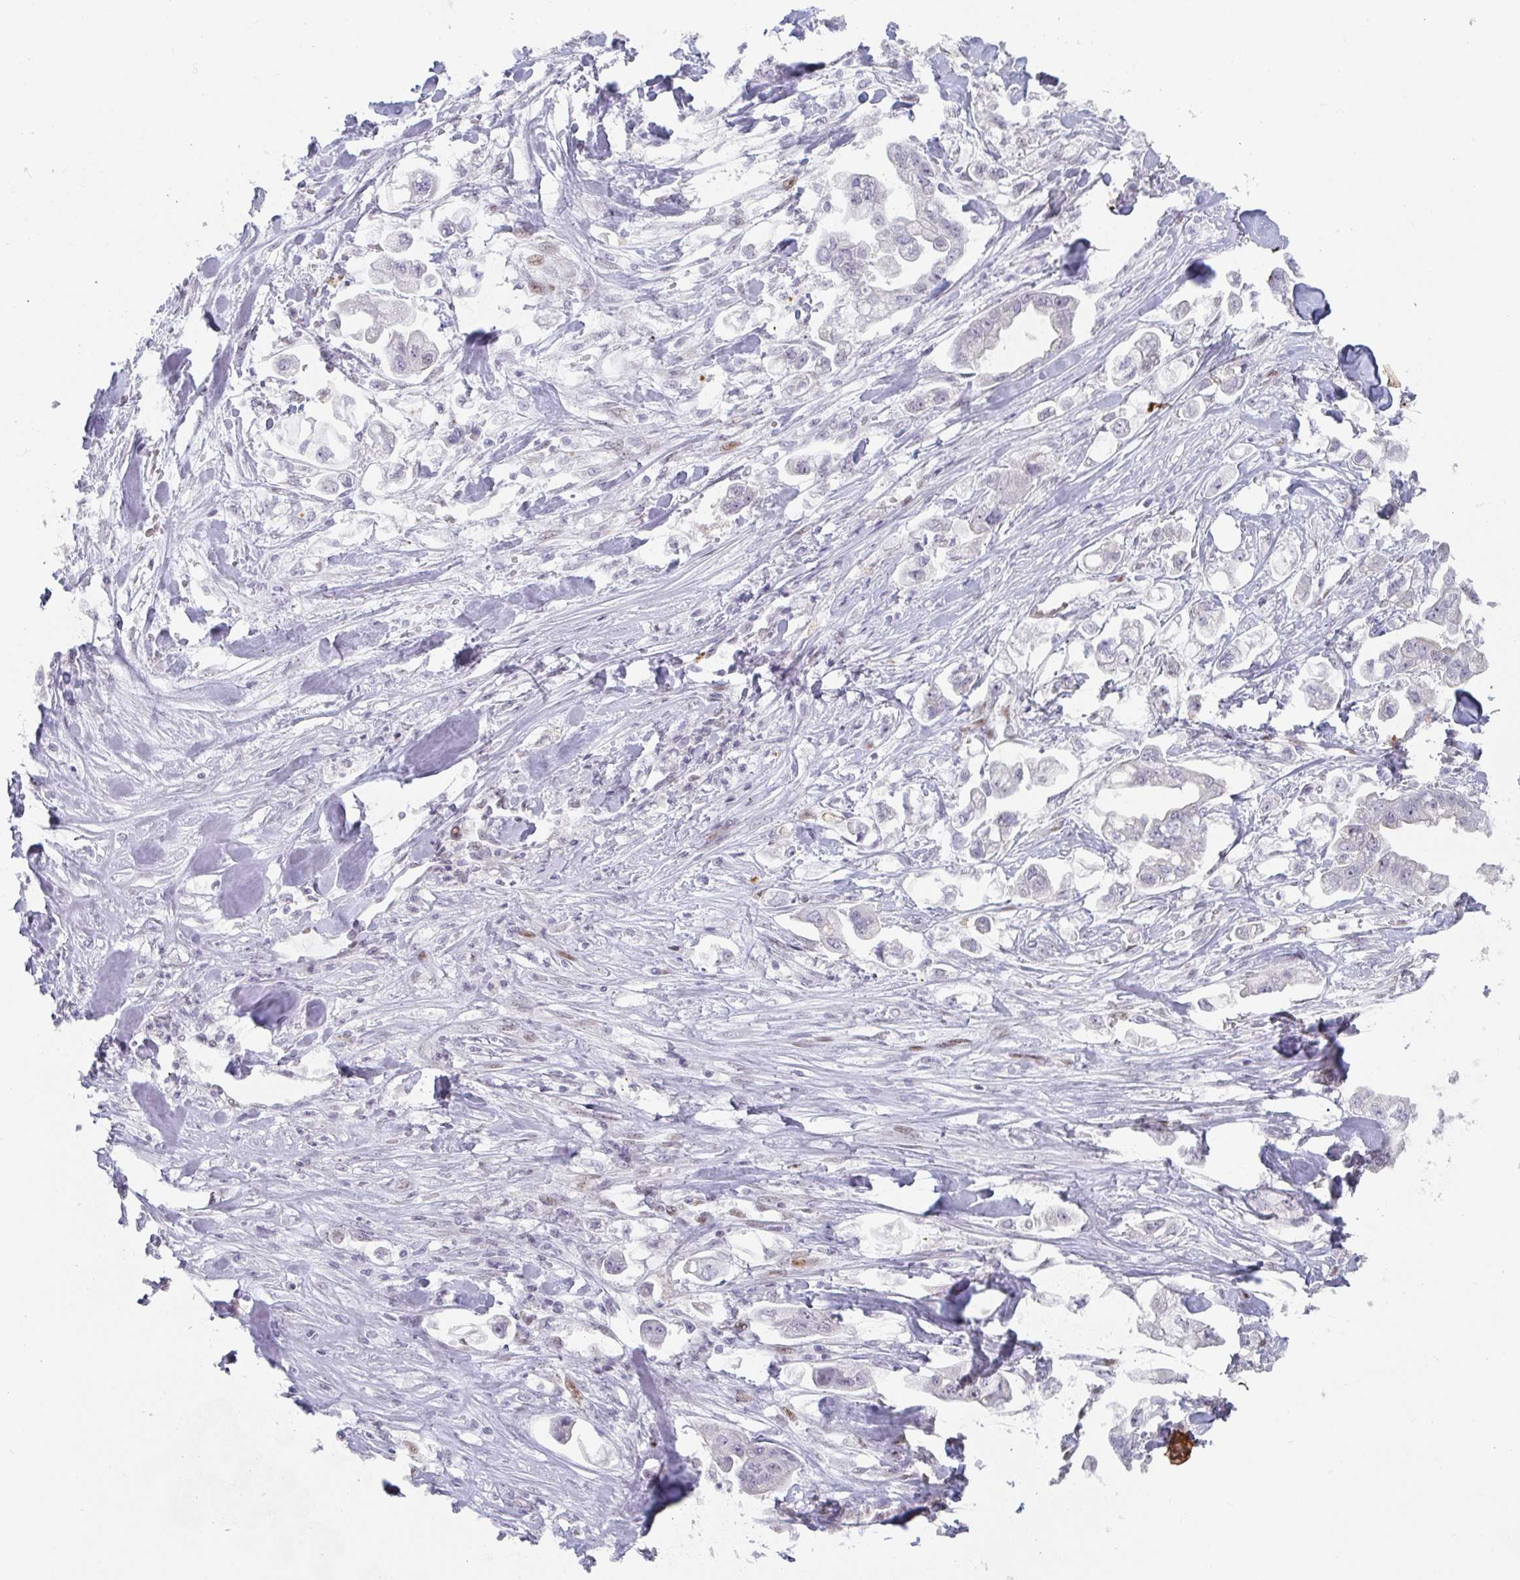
{"staining": {"intensity": "negative", "quantity": "none", "location": "none"}, "tissue": "stomach cancer", "cell_type": "Tumor cells", "image_type": "cancer", "snomed": [{"axis": "morphology", "description": "Adenocarcinoma, NOS"}, {"axis": "topography", "description": "Stomach"}], "caption": "Image shows no protein positivity in tumor cells of stomach cancer (adenocarcinoma) tissue. (DAB (3,3'-diaminobenzidine) IHC, high magnification).", "gene": "POU2AF2", "patient": {"sex": "male", "age": 62}}